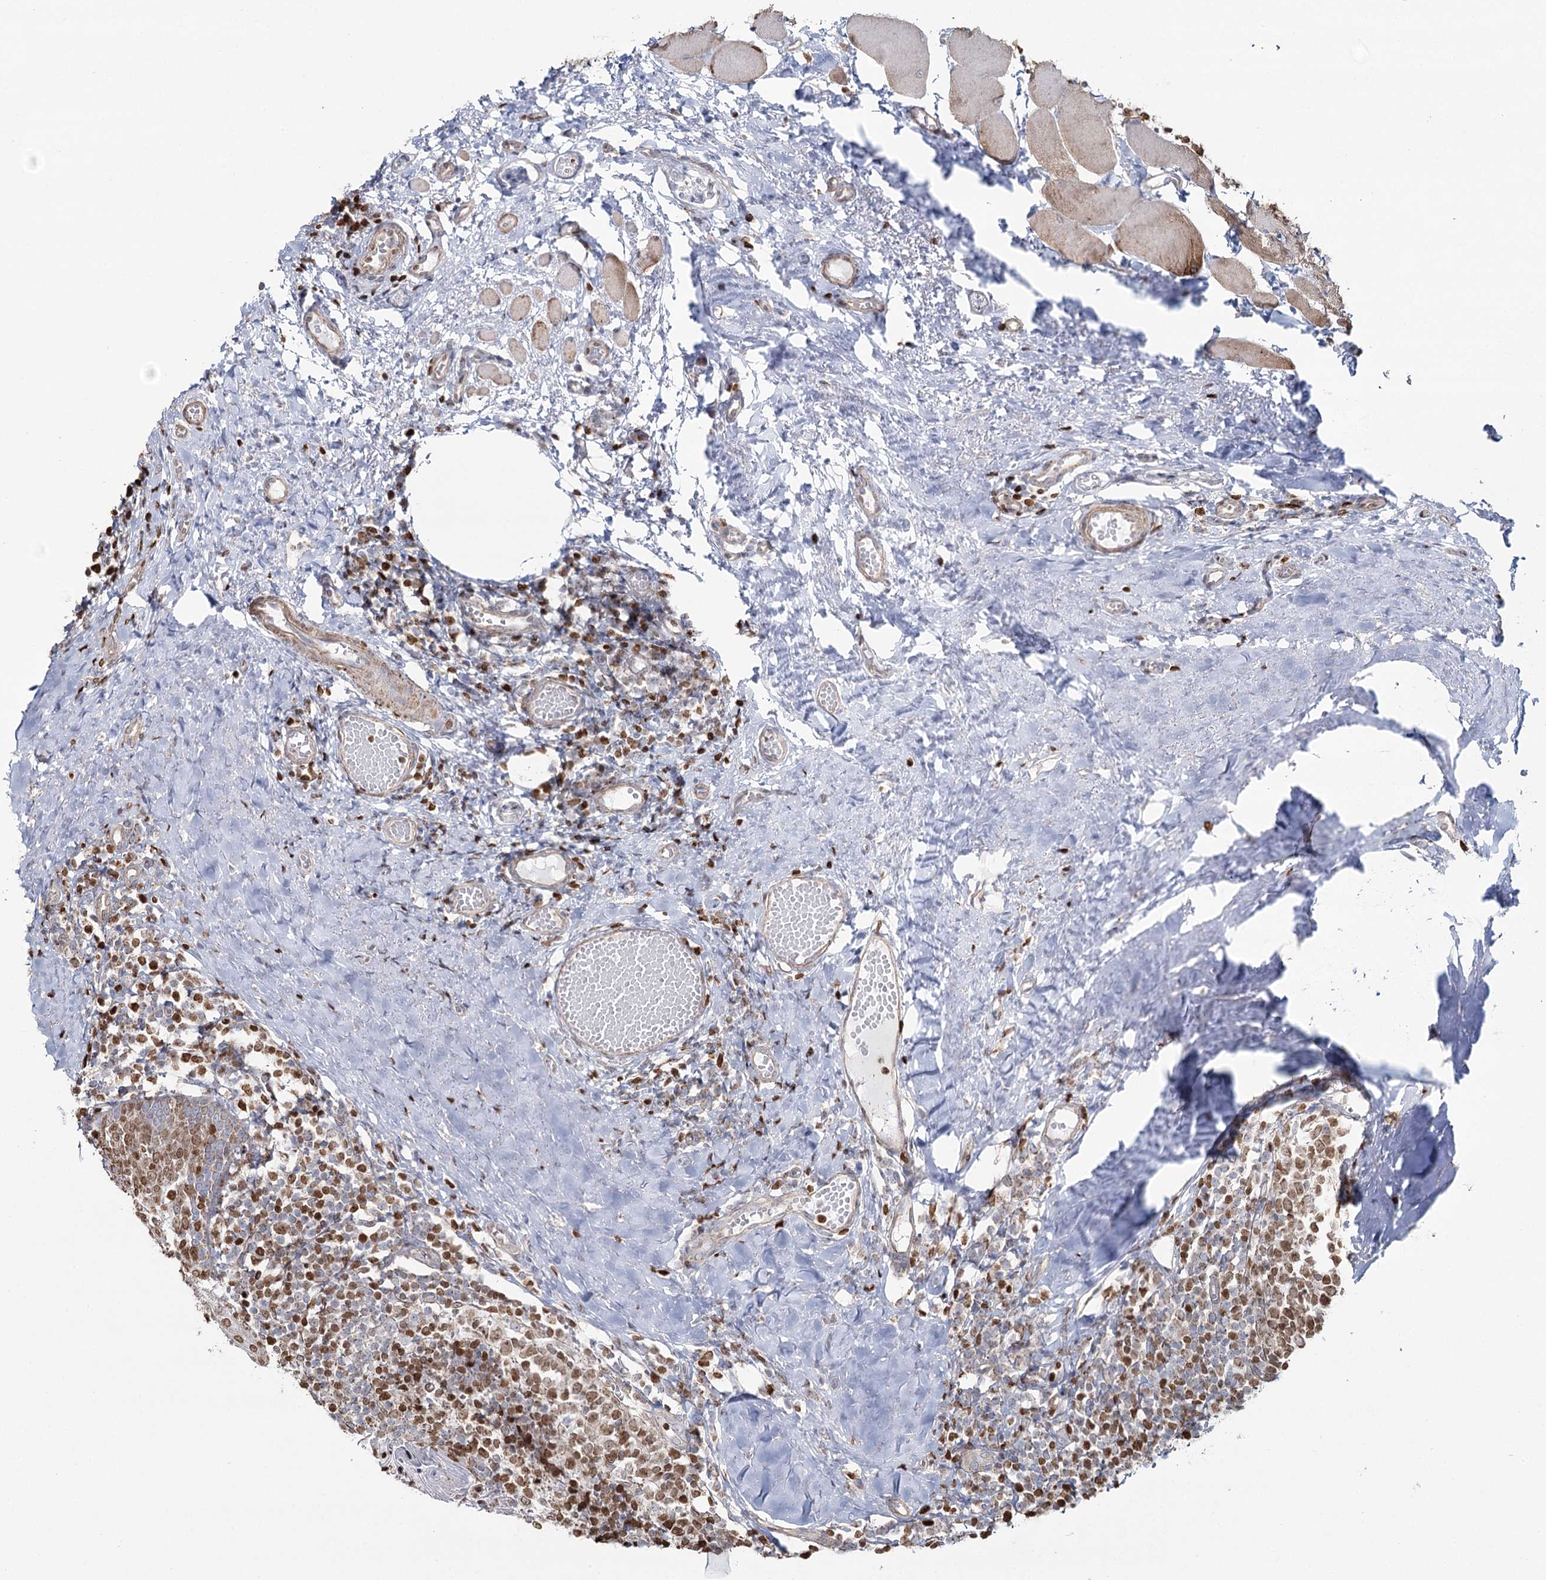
{"staining": {"intensity": "moderate", "quantity": ">75%", "location": "nuclear"}, "tissue": "tonsil", "cell_type": "Germinal center cells", "image_type": "normal", "snomed": [{"axis": "morphology", "description": "Normal tissue, NOS"}, {"axis": "topography", "description": "Tonsil"}], "caption": "Protein expression analysis of normal tonsil displays moderate nuclear staining in about >75% of germinal center cells.", "gene": "PDHX", "patient": {"sex": "female", "age": 19}}